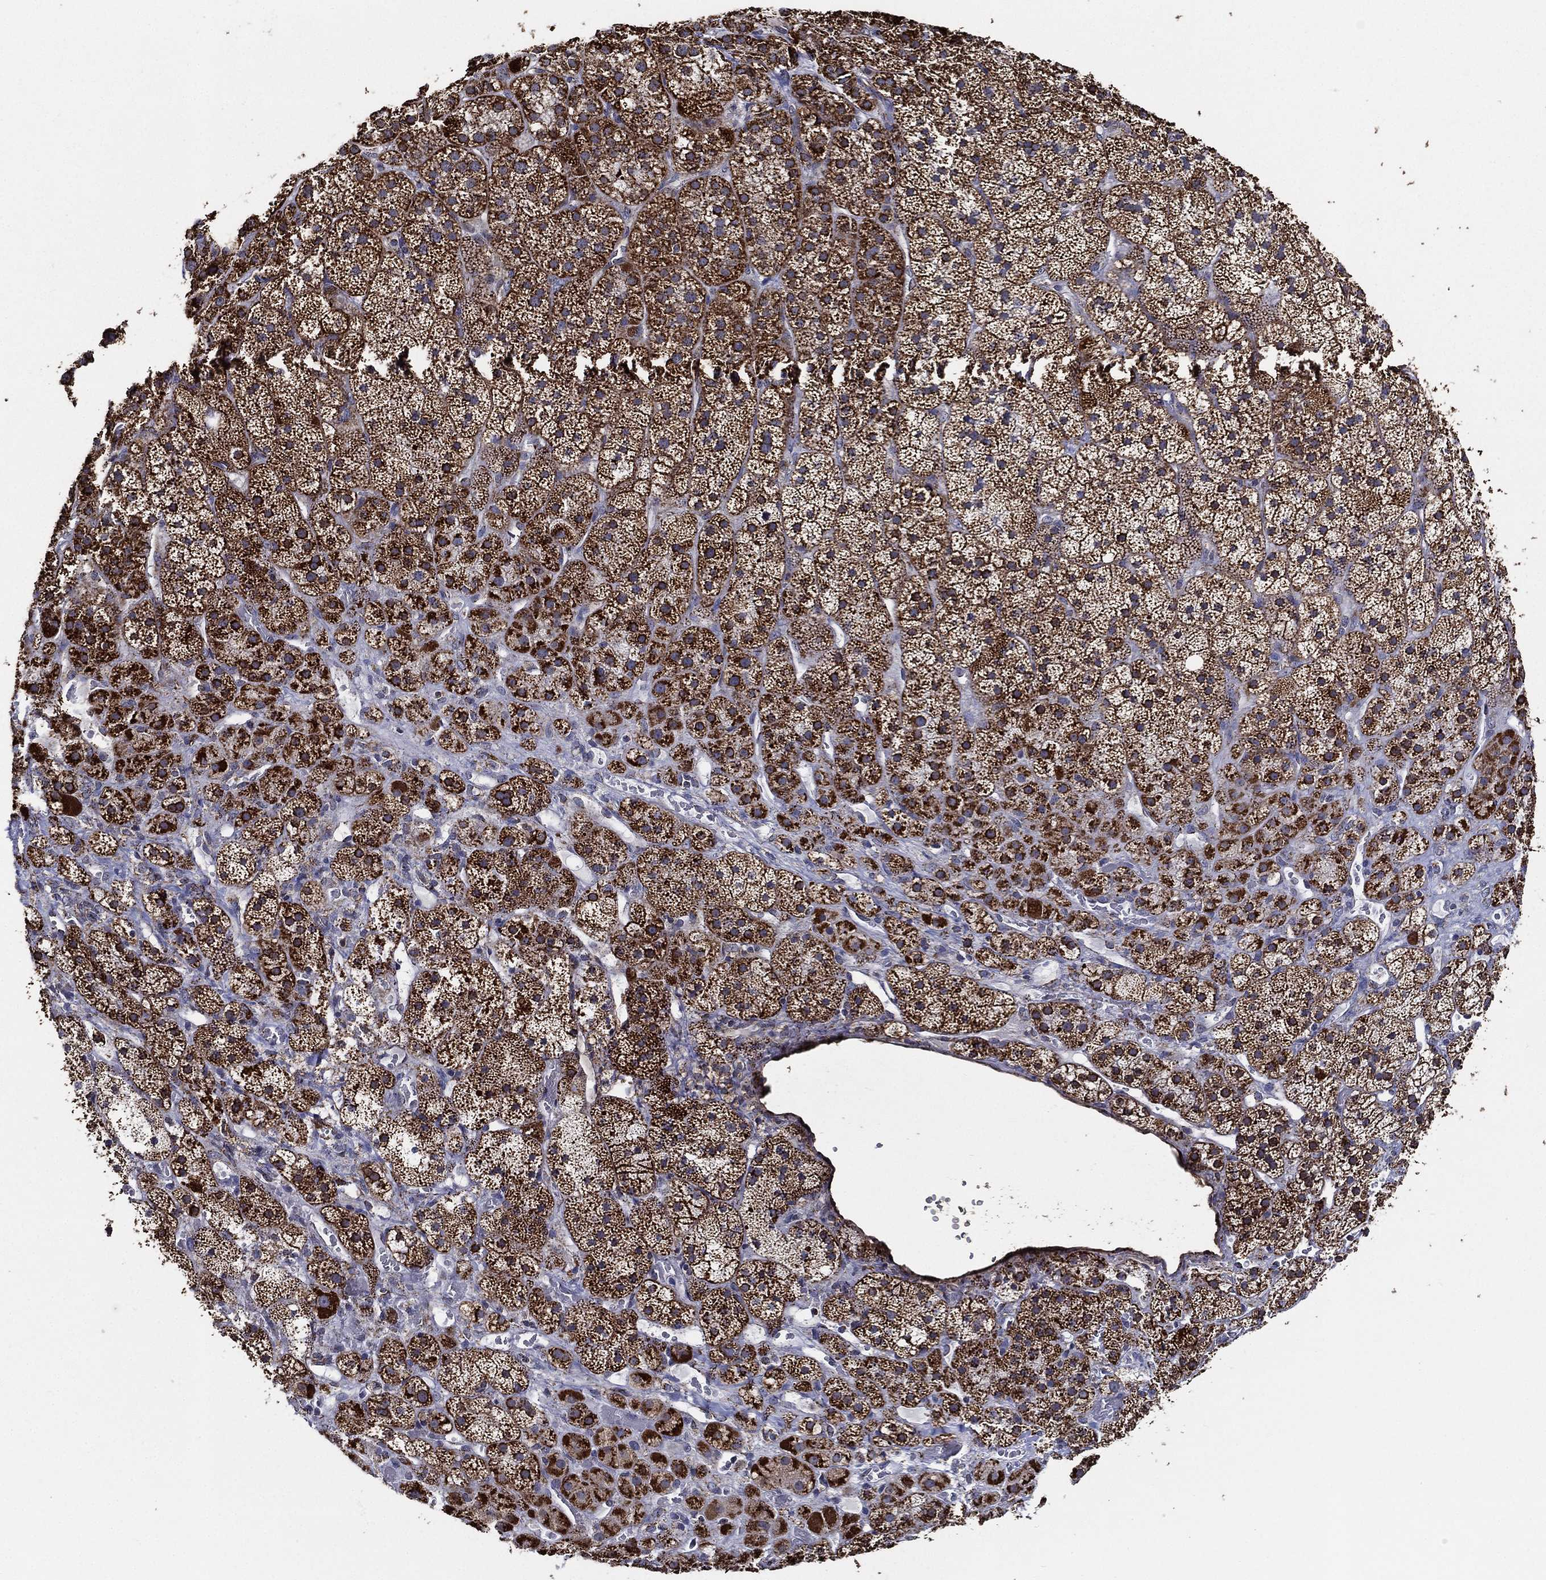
{"staining": {"intensity": "strong", "quantity": ">75%", "location": "cytoplasmic/membranous"}, "tissue": "adrenal gland", "cell_type": "Glandular cells", "image_type": "normal", "snomed": [{"axis": "morphology", "description": "Normal tissue, NOS"}, {"axis": "topography", "description": "Adrenal gland"}], "caption": "Adrenal gland stained with IHC displays strong cytoplasmic/membranous staining in approximately >75% of glandular cells.", "gene": "NDUFAB1", "patient": {"sex": "male", "age": 57}}